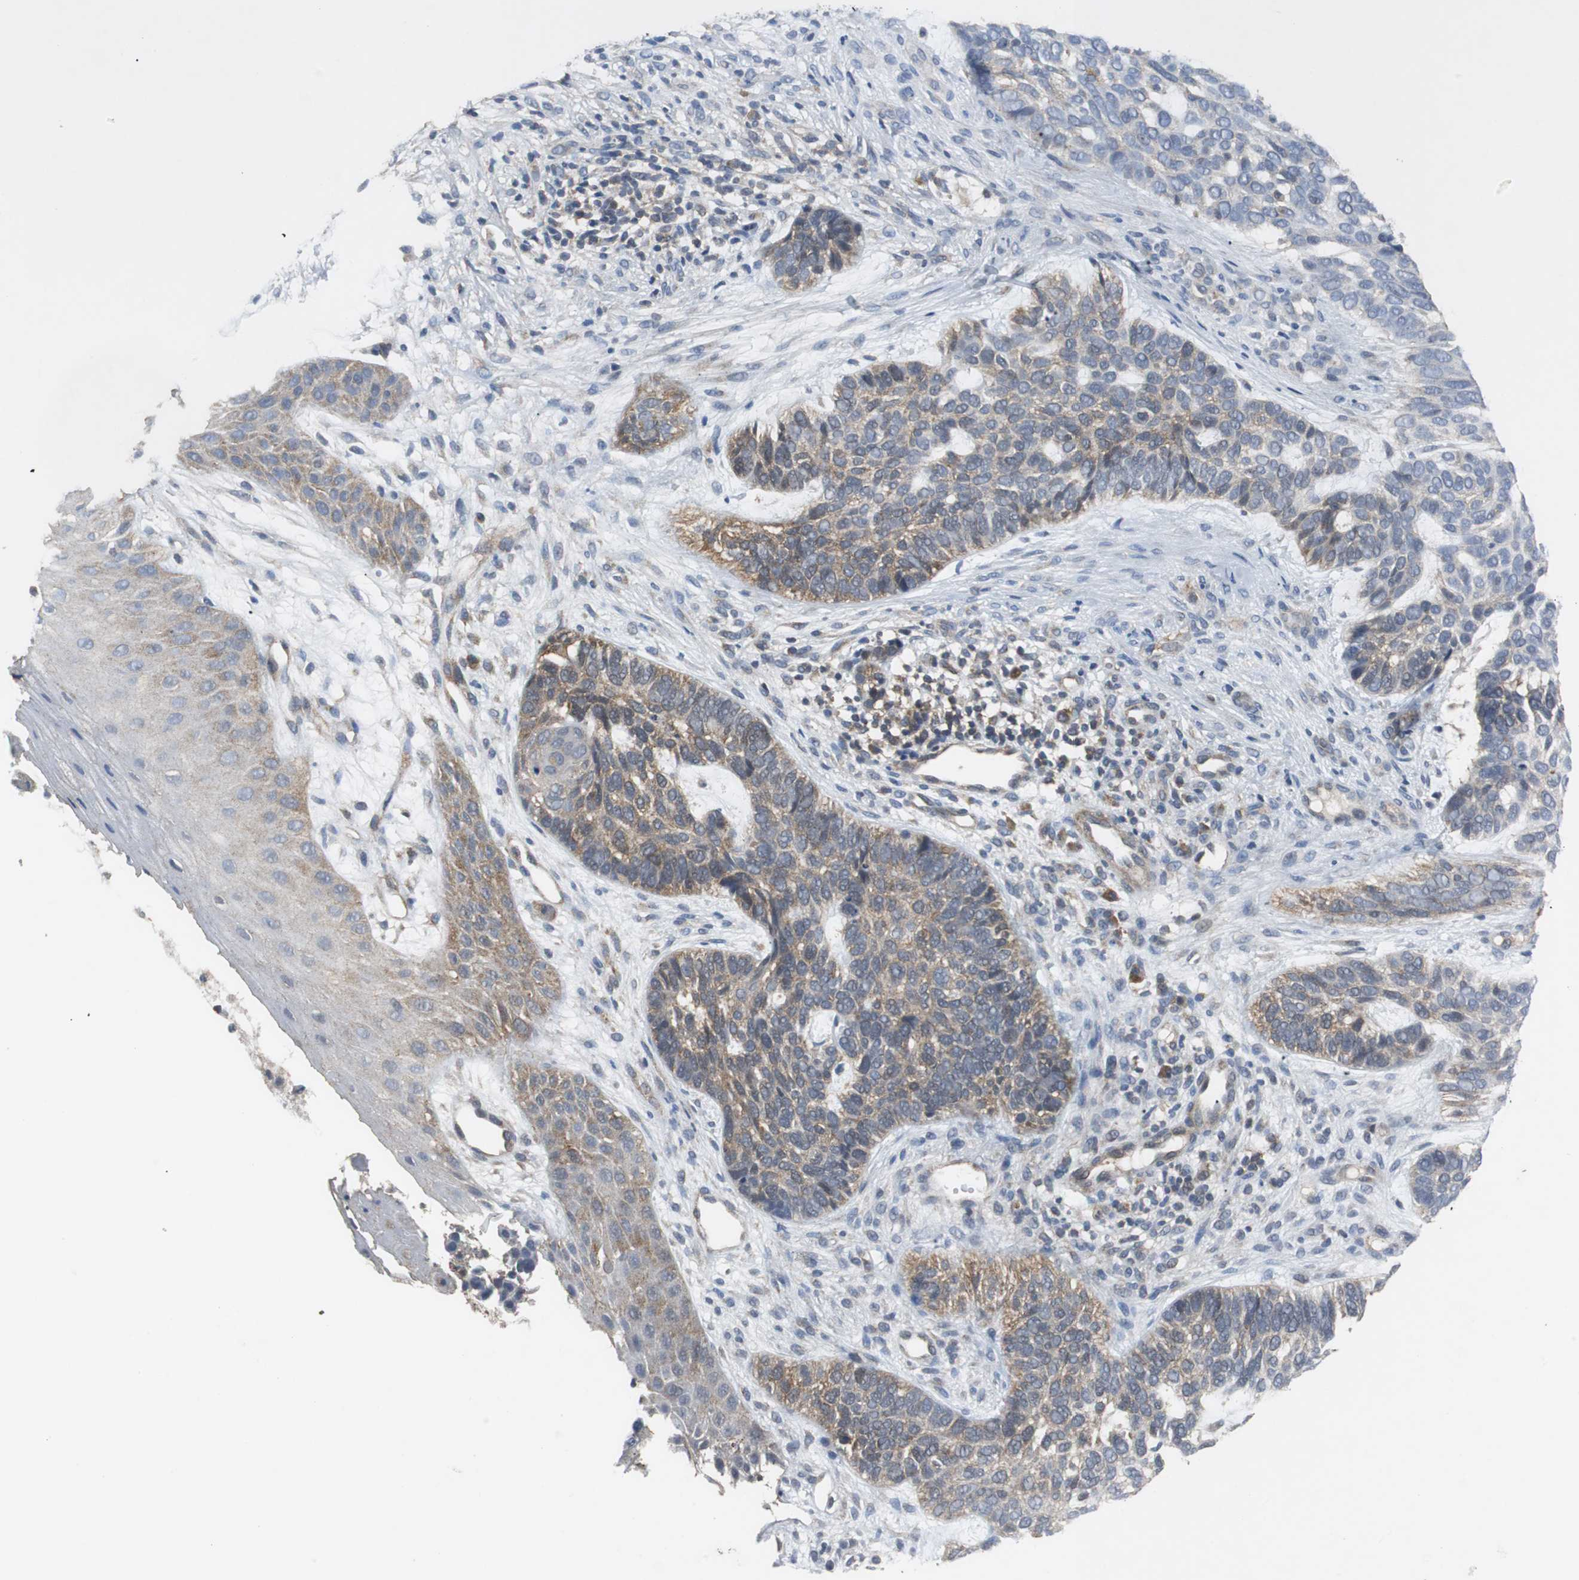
{"staining": {"intensity": "weak", "quantity": "25%-75%", "location": "cytoplasmic/membranous"}, "tissue": "skin cancer", "cell_type": "Tumor cells", "image_type": "cancer", "snomed": [{"axis": "morphology", "description": "Basal cell carcinoma"}, {"axis": "topography", "description": "Skin"}], "caption": "A low amount of weak cytoplasmic/membranous expression is identified in about 25%-75% of tumor cells in skin basal cell carcinoma tissue. (brown staining indicates protein expression, while blue staining denotes nuclei).", "gene": "VBP1", "patient": {"sex": "male", "age": 87}}